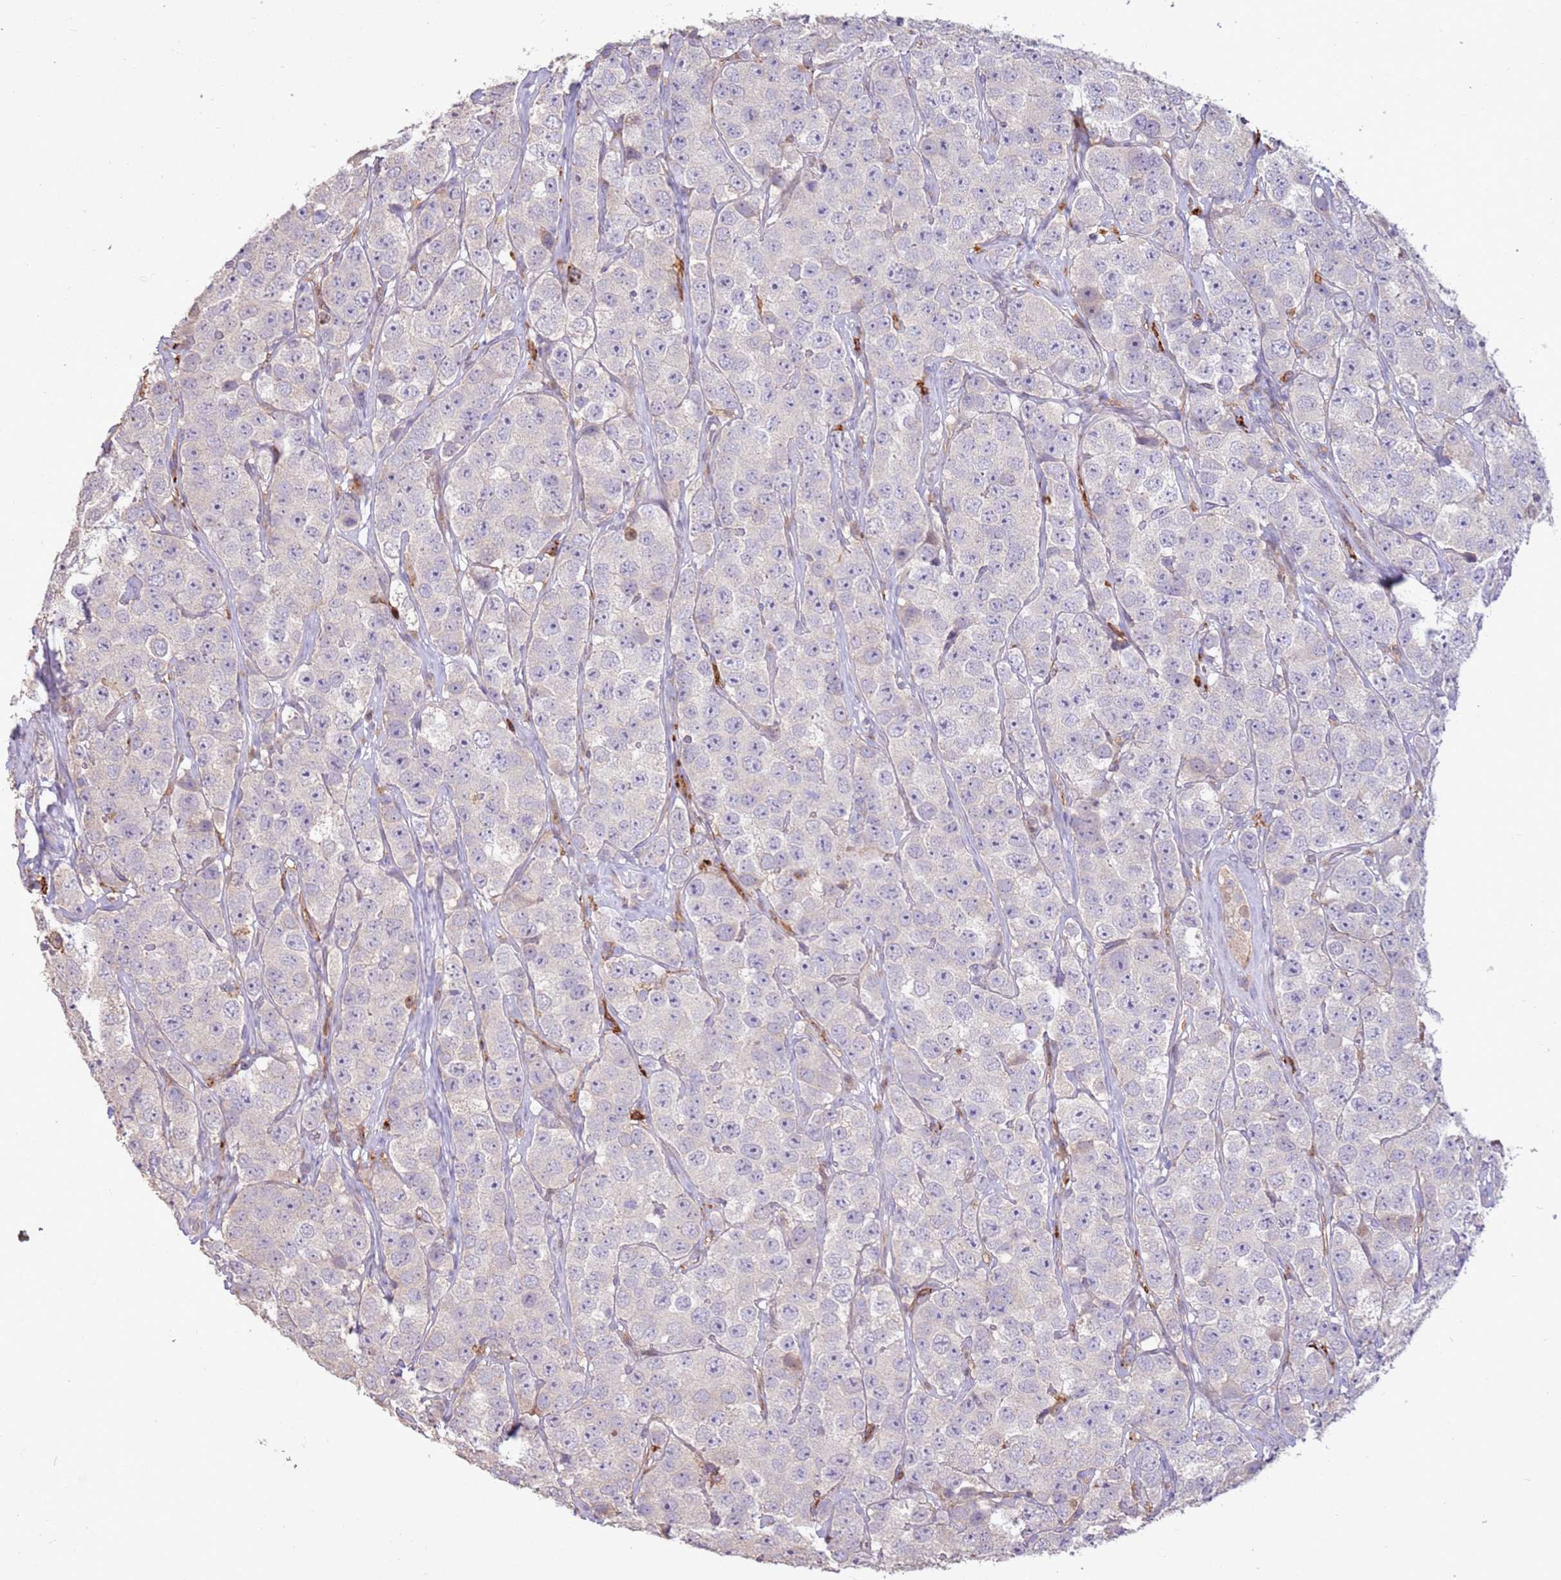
{"staining": {"intensity": "negative", "quantity": "none", "location": "none"}, "tissue": "testis cancer", "cell_type": "Tumor cells", "image_type": "cancer", "snomed": [{"axis": "morphology", "description": "Seminoma, NOS"}, {"axis": "topography", "description": "Testis"}], "caption": "This micrograph is of seminoma (testis) stained with IHC to label a protein in brown with the nuclei are counter-stained blue. There is no staining in tumor cells. (DAB IHC, high magnification).", "gene": "LGI4", "patient": {"sex": "male", "age": 28}}